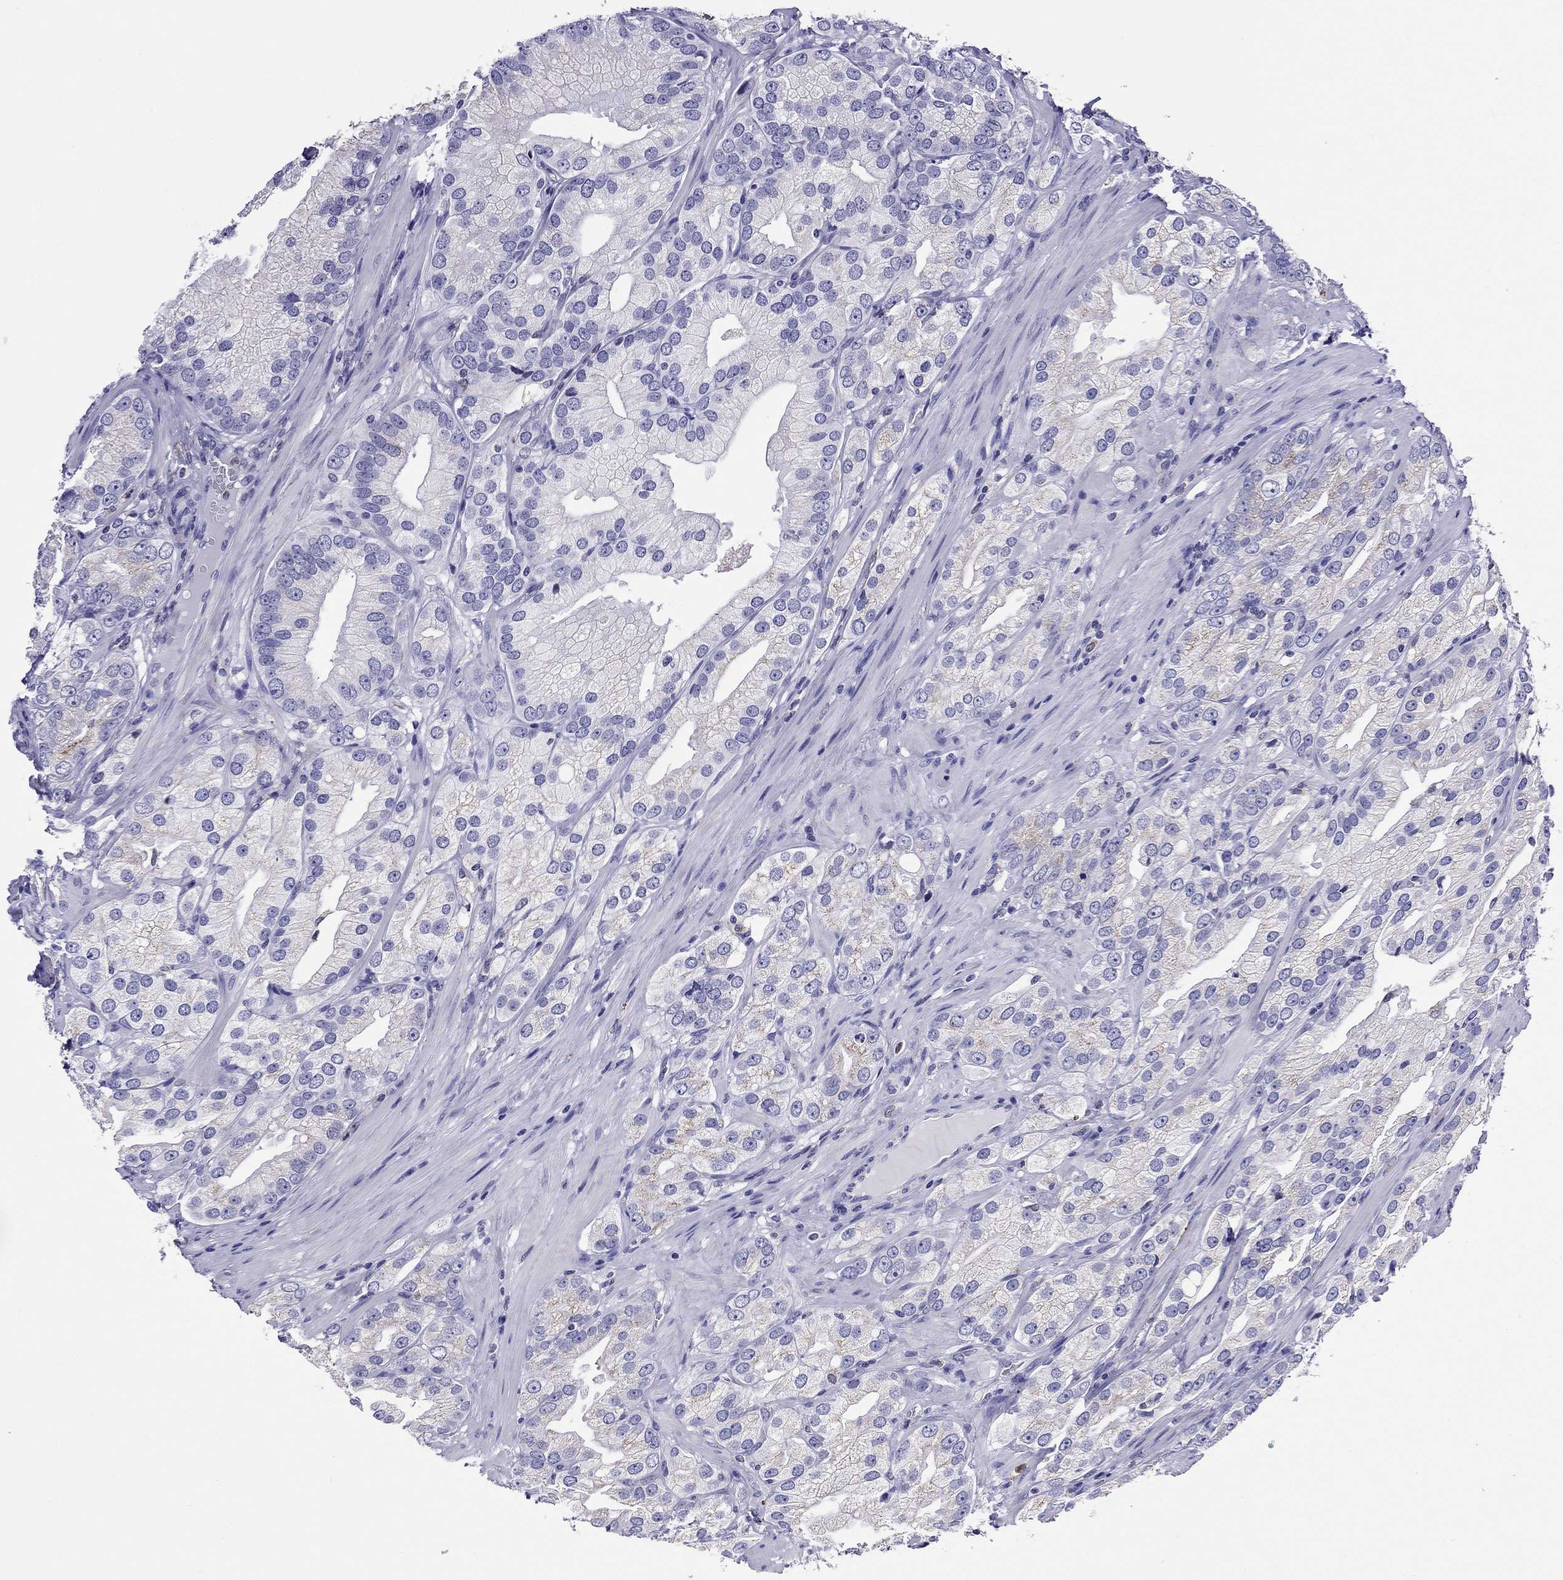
{"staining": {"intensity": "weak", "quantity": "<25%", "location": "cytoplasmic/membranous"}, "tissue": "prostate cancer", "cell_type": "Tumor cells", "image_type": "cancer", "snomed": [{"axis": "morphology", "description": "Adenocarcinoma, High grade"}, {"axis": "topography", "description": "Prostate and seminal vesicle, NOS"}], "caption": "IHC of adenocarcinoma (high-grade) (prostate) reveals no positivity in tumor cells.", "gene": "SCG2", "patient": {"sex": "male", "age": 62}}